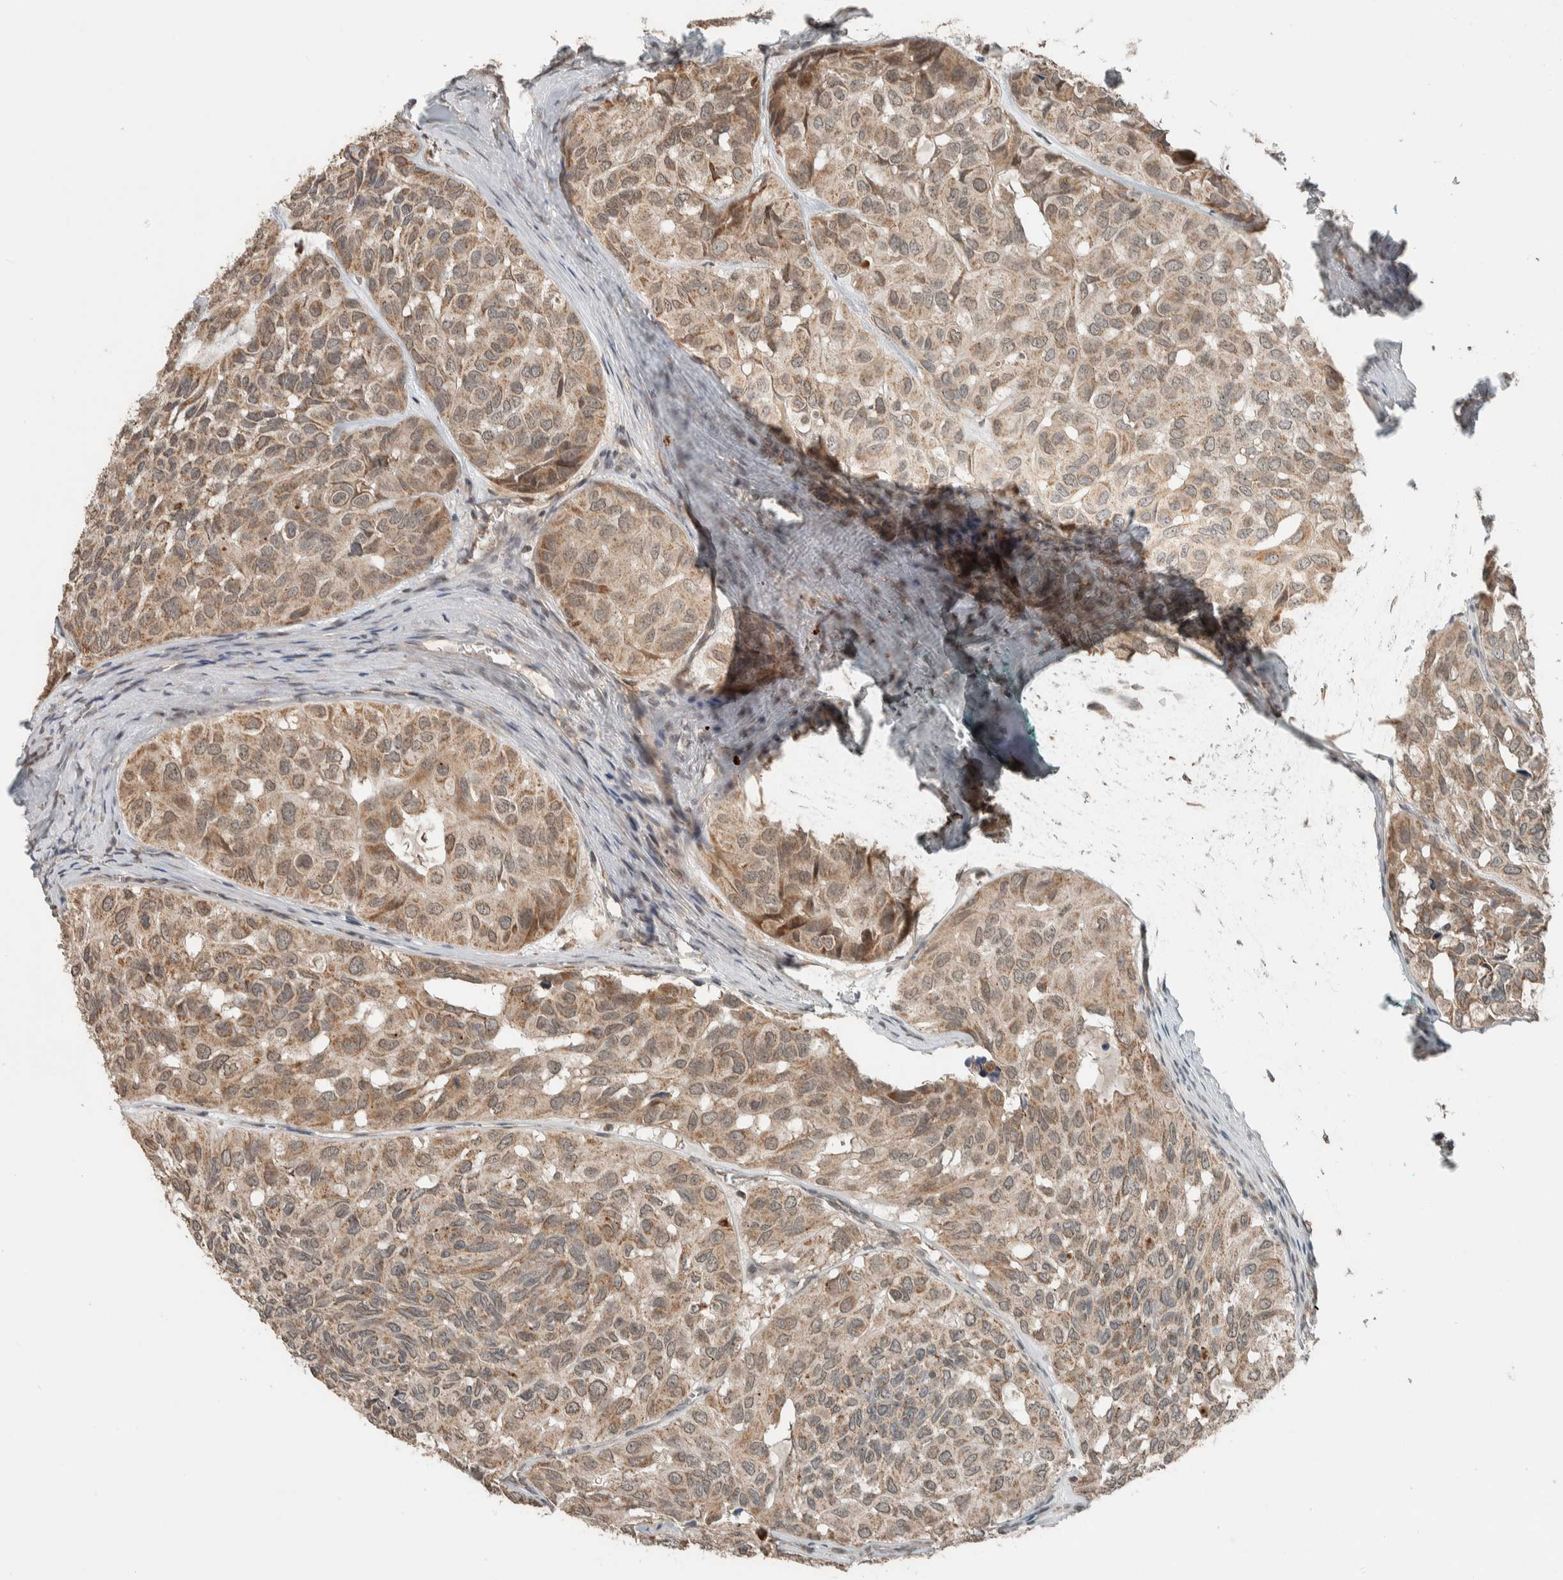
{"staining": {"intensity": "weak", "quantity": ">75%", "location": "cytoplasmic/membranous"}, "tissue": "head and neck cancer", "cell_type": "Tumor cells", "image_type": "cancer", "snomed": [{"axis": "morphology", "description": "Adenocarcinoma, NOS"}, {"axis": "topography", "description": "Salivary gland, NOS"}, {"axis": "topography", "description": "Head-Neck"}], "caption": "A brown stain labels weak cytoplasmic/membranous positivity of a protein in head and neck adenocarcinoma tumor cells. (Brightfield microscopy of DAB IHC at high magnification).", "gene": "NBR1", "patient": {"sex": "female", "age": 76}}